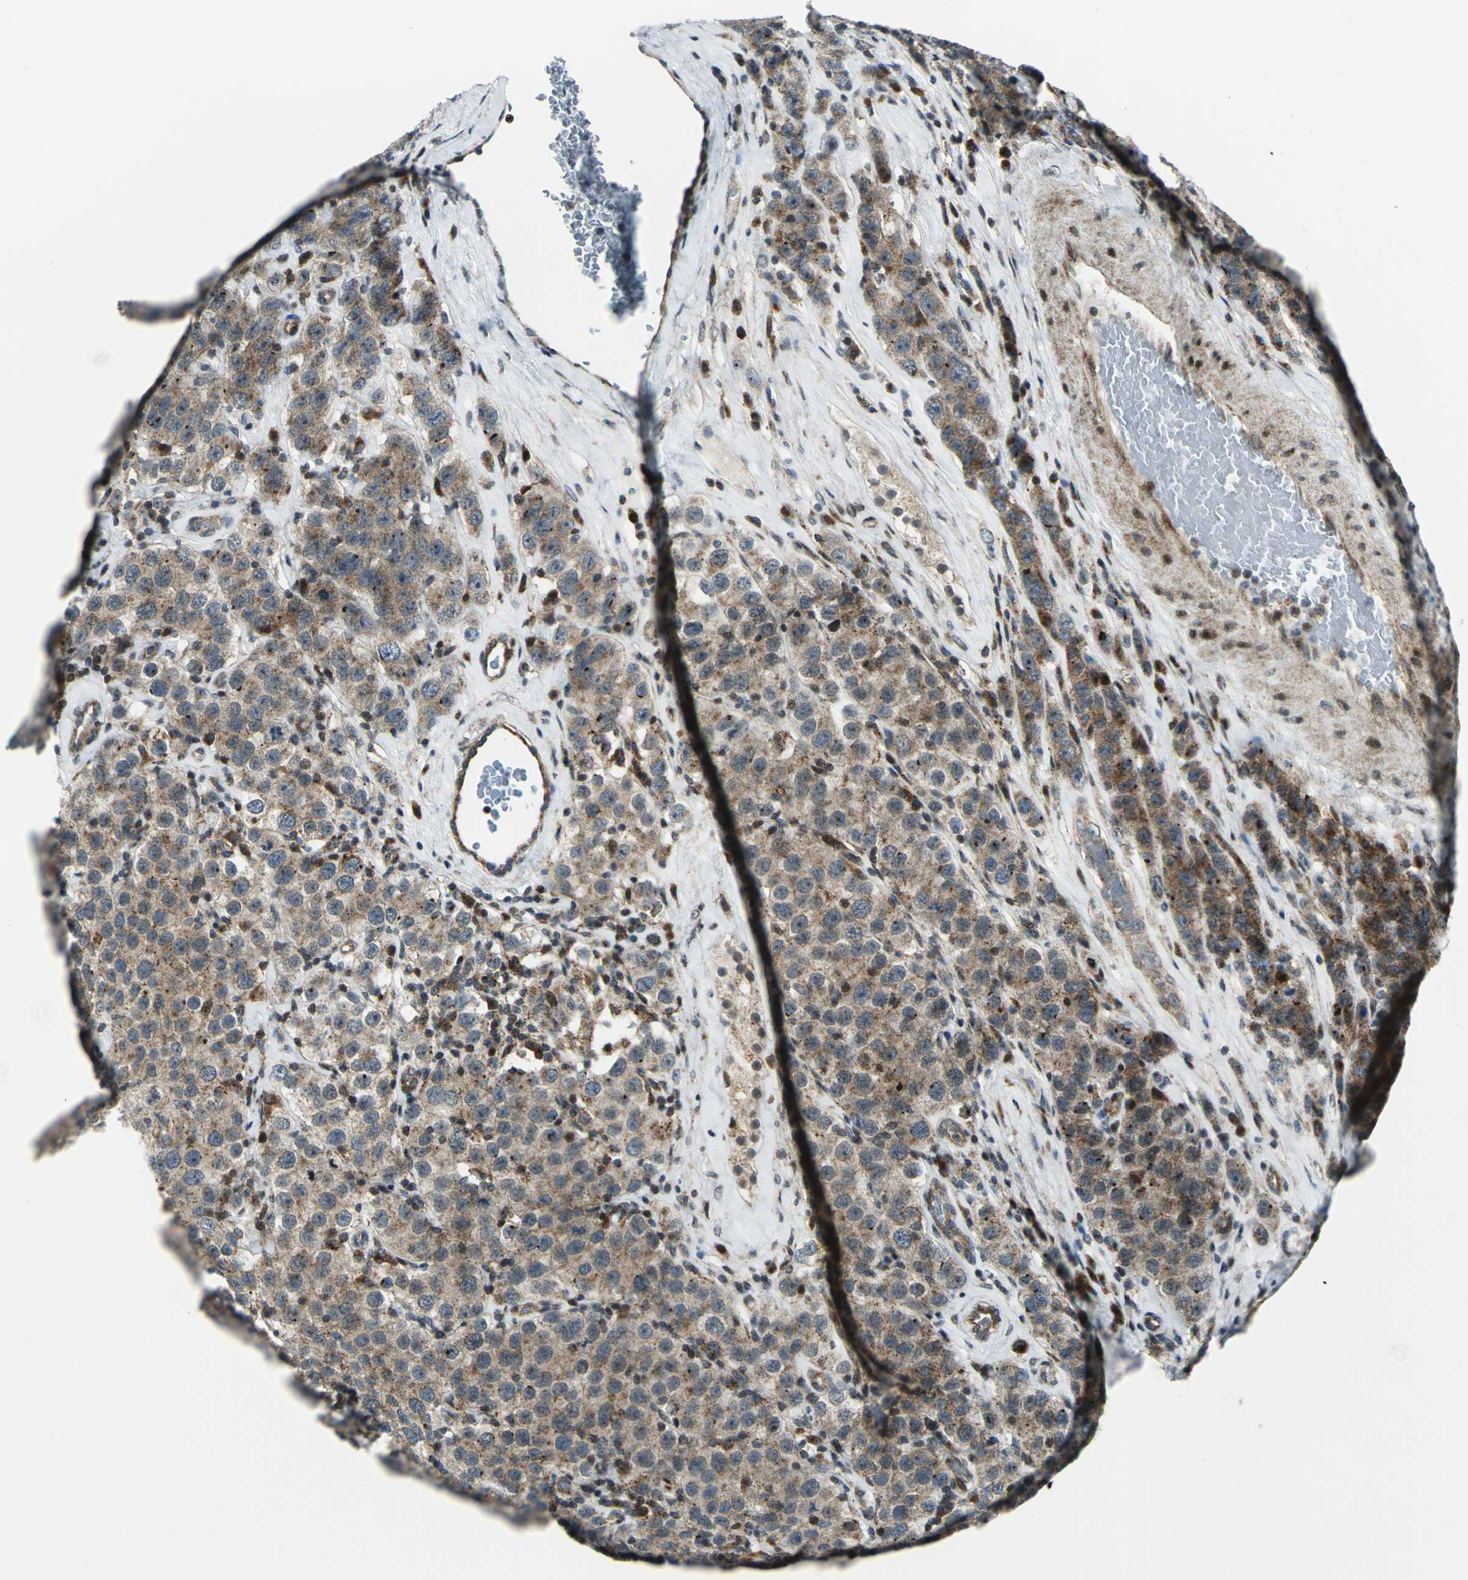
{"staining": {"intensity": "moderate", "quantity": ">75%", "location": "cytoplasmic/membranous"}, "tissue": "testis cancer", "cell_type": "Tumor cells", "image_type": "cancer", "snomed": [{"axis": "morphology", "description": "Seminoma, NOS"}, {"axis": "topography", "description": "Testis"}], "caption": "An immunohistochemistry photomicrograph of tumor tissue is shown. Protein staining in brown shows moderate cytoplasmic/membranous positivity in testis cancer within tumor cells.", "gene": "ATP6V1A", "patient": {"sex": "male", "age": 52}}